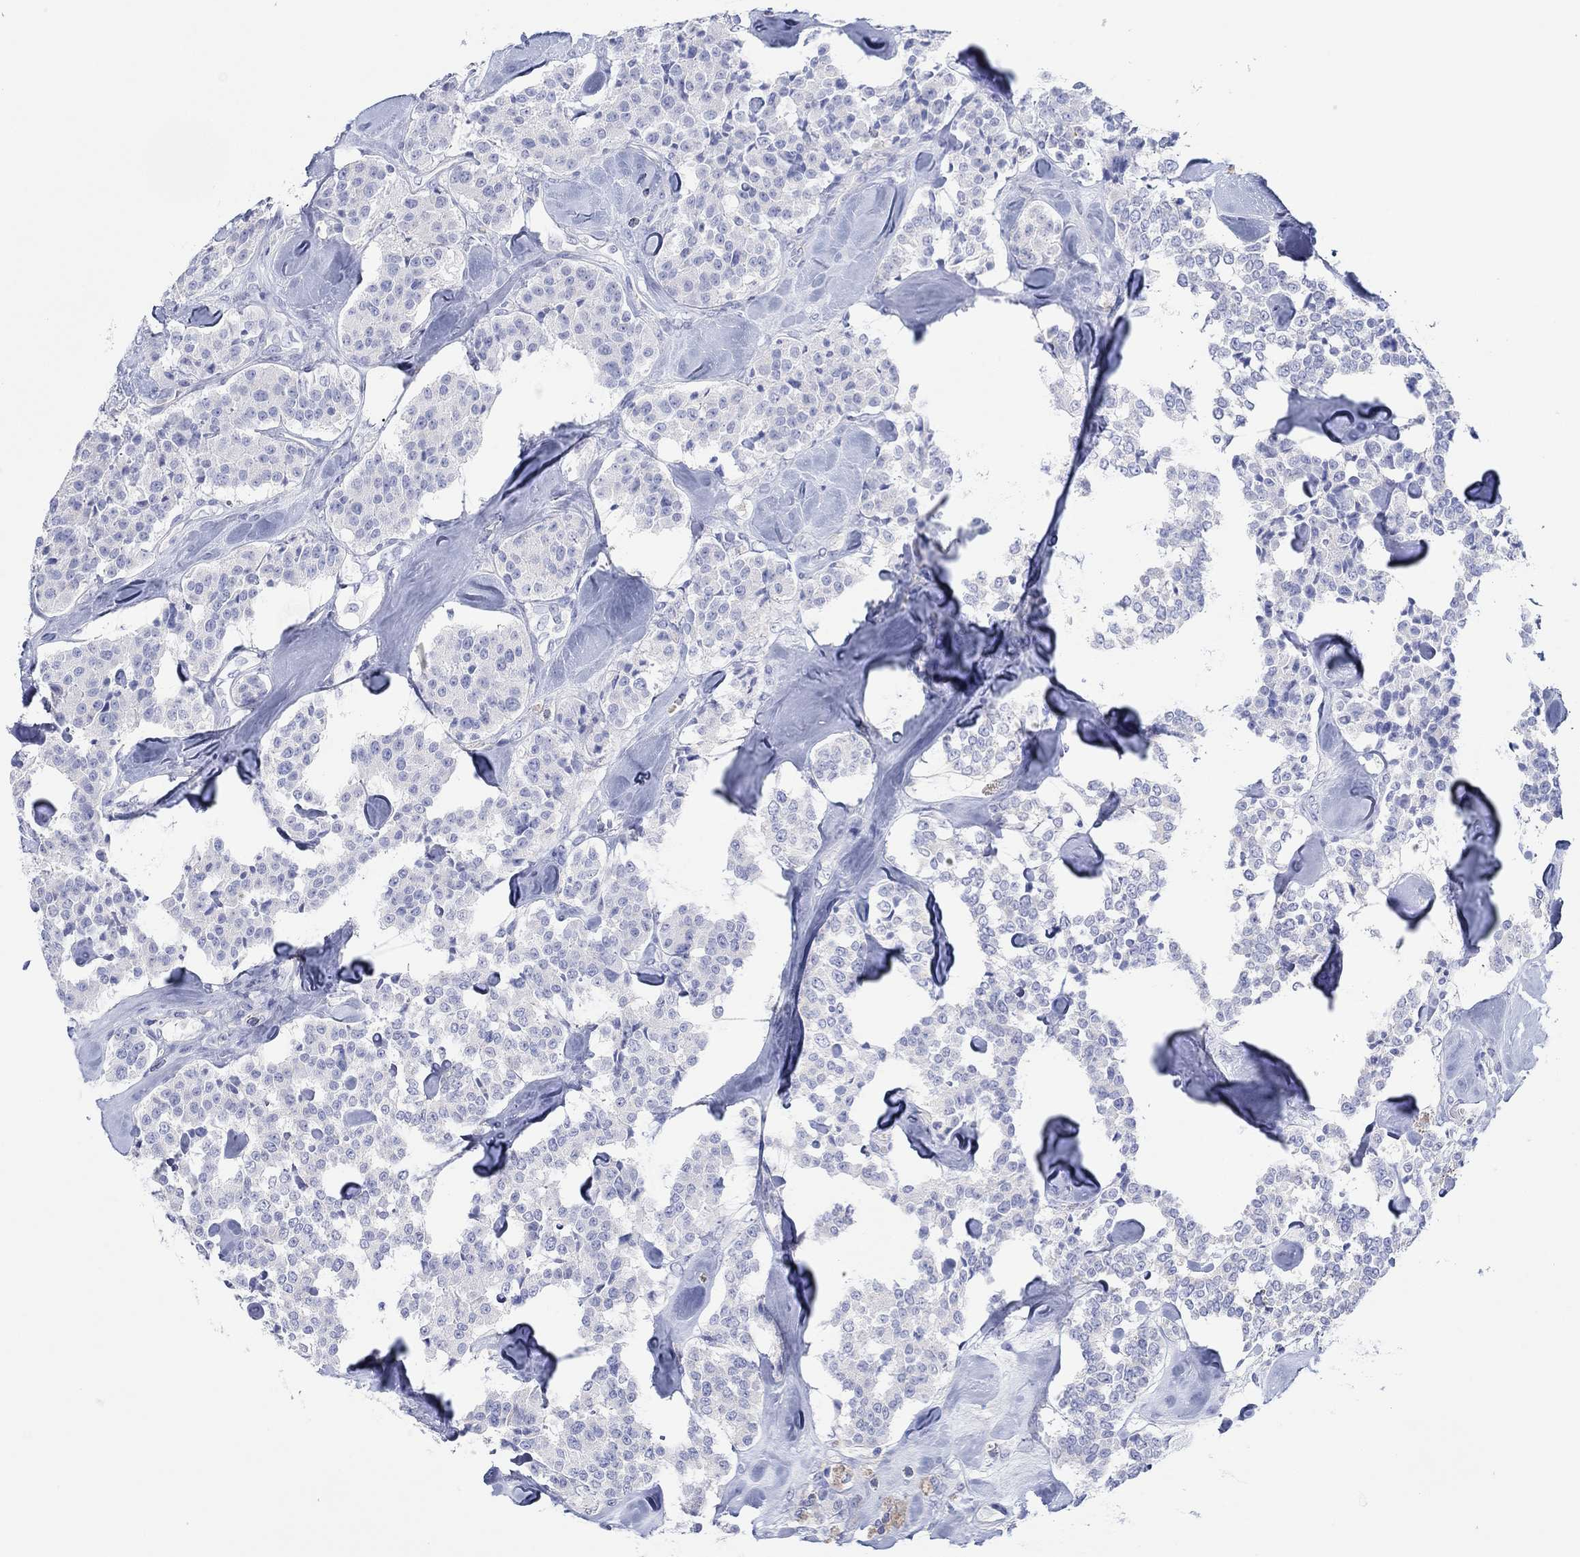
{"staining": {"intensity": "negative", "quantity": "none", "location": "none"}, "tissue": "carcinoid", "cell_type": "Tumor cells", "image_type": "cancer", "snomed": [{"axis": "morphology", "description": "Carcinoid, malignant, NOS"}, {"axis": "topography", "description": "Pancreas"}], "caption": "A high-resolution histopathology image shows immunohistochemistry (IHC) staining of carcinoid, which displays no significant positivity in tumor cells.", "gene": "PPIL6", "patient": {"sex": "male", "age": 41}}